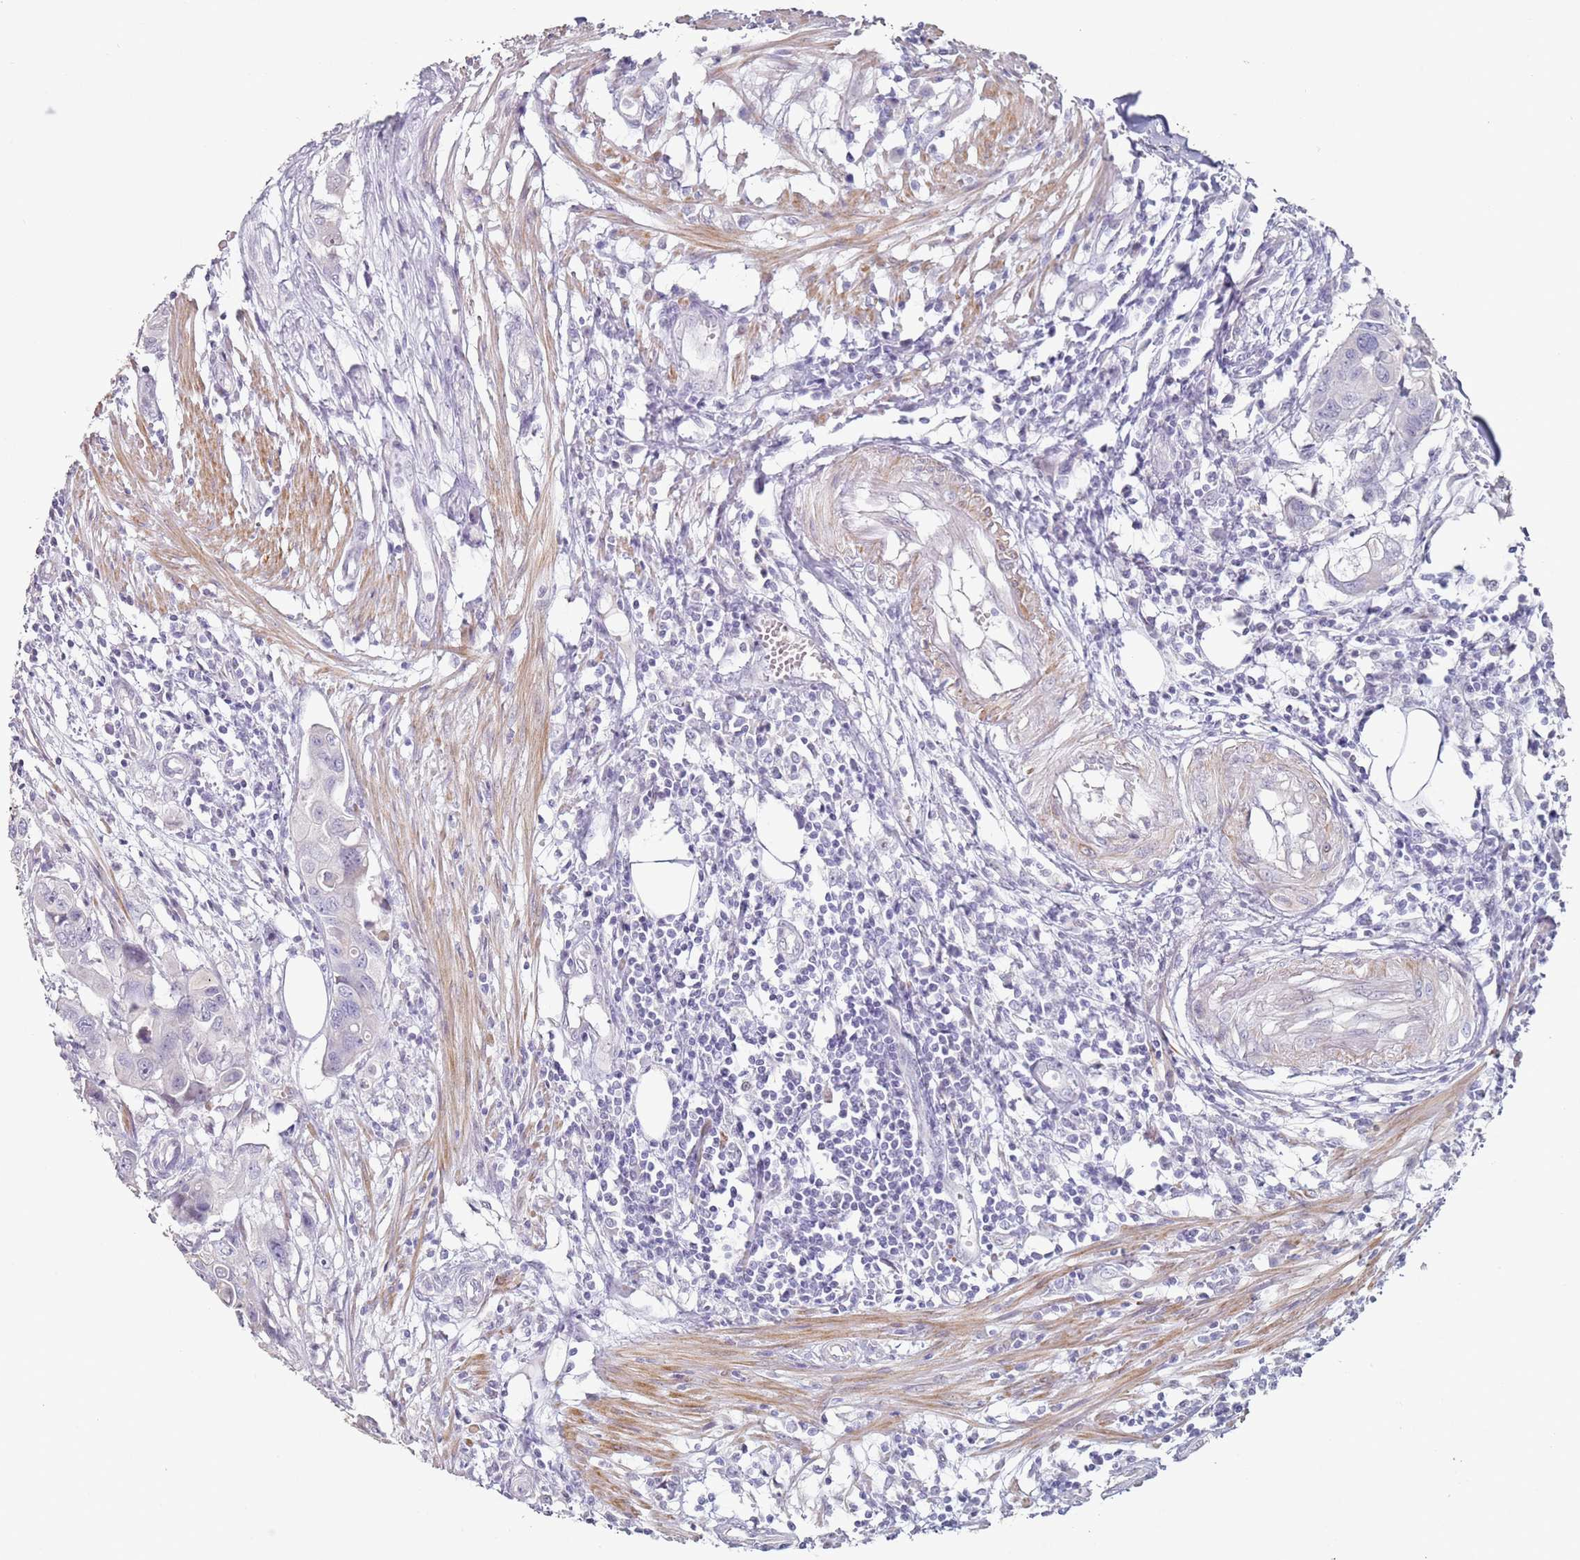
{"staining": {"intensity": "negative", "quantity": "none", "location": "none"}, "tissue": "colorectal cancer", "cell_type": "Tumor cells", "image_type": "cancer", "snomed": [{"axis": "morphology", "description": "Adenocarcinoma, NOS"}, {"axis": "topography", "description": "Colon"}], "caption": "DAB (3,3'-diaminobenzidine) immunohistochemical staining of human colorectal cancer (adenocarcinoma) shows no significant expression in tumor cells. (DAB immunohistochemistry (IHC), high magnification).", "gene": "DNAH11", "patient": {"sex": "male", "age": 77}}